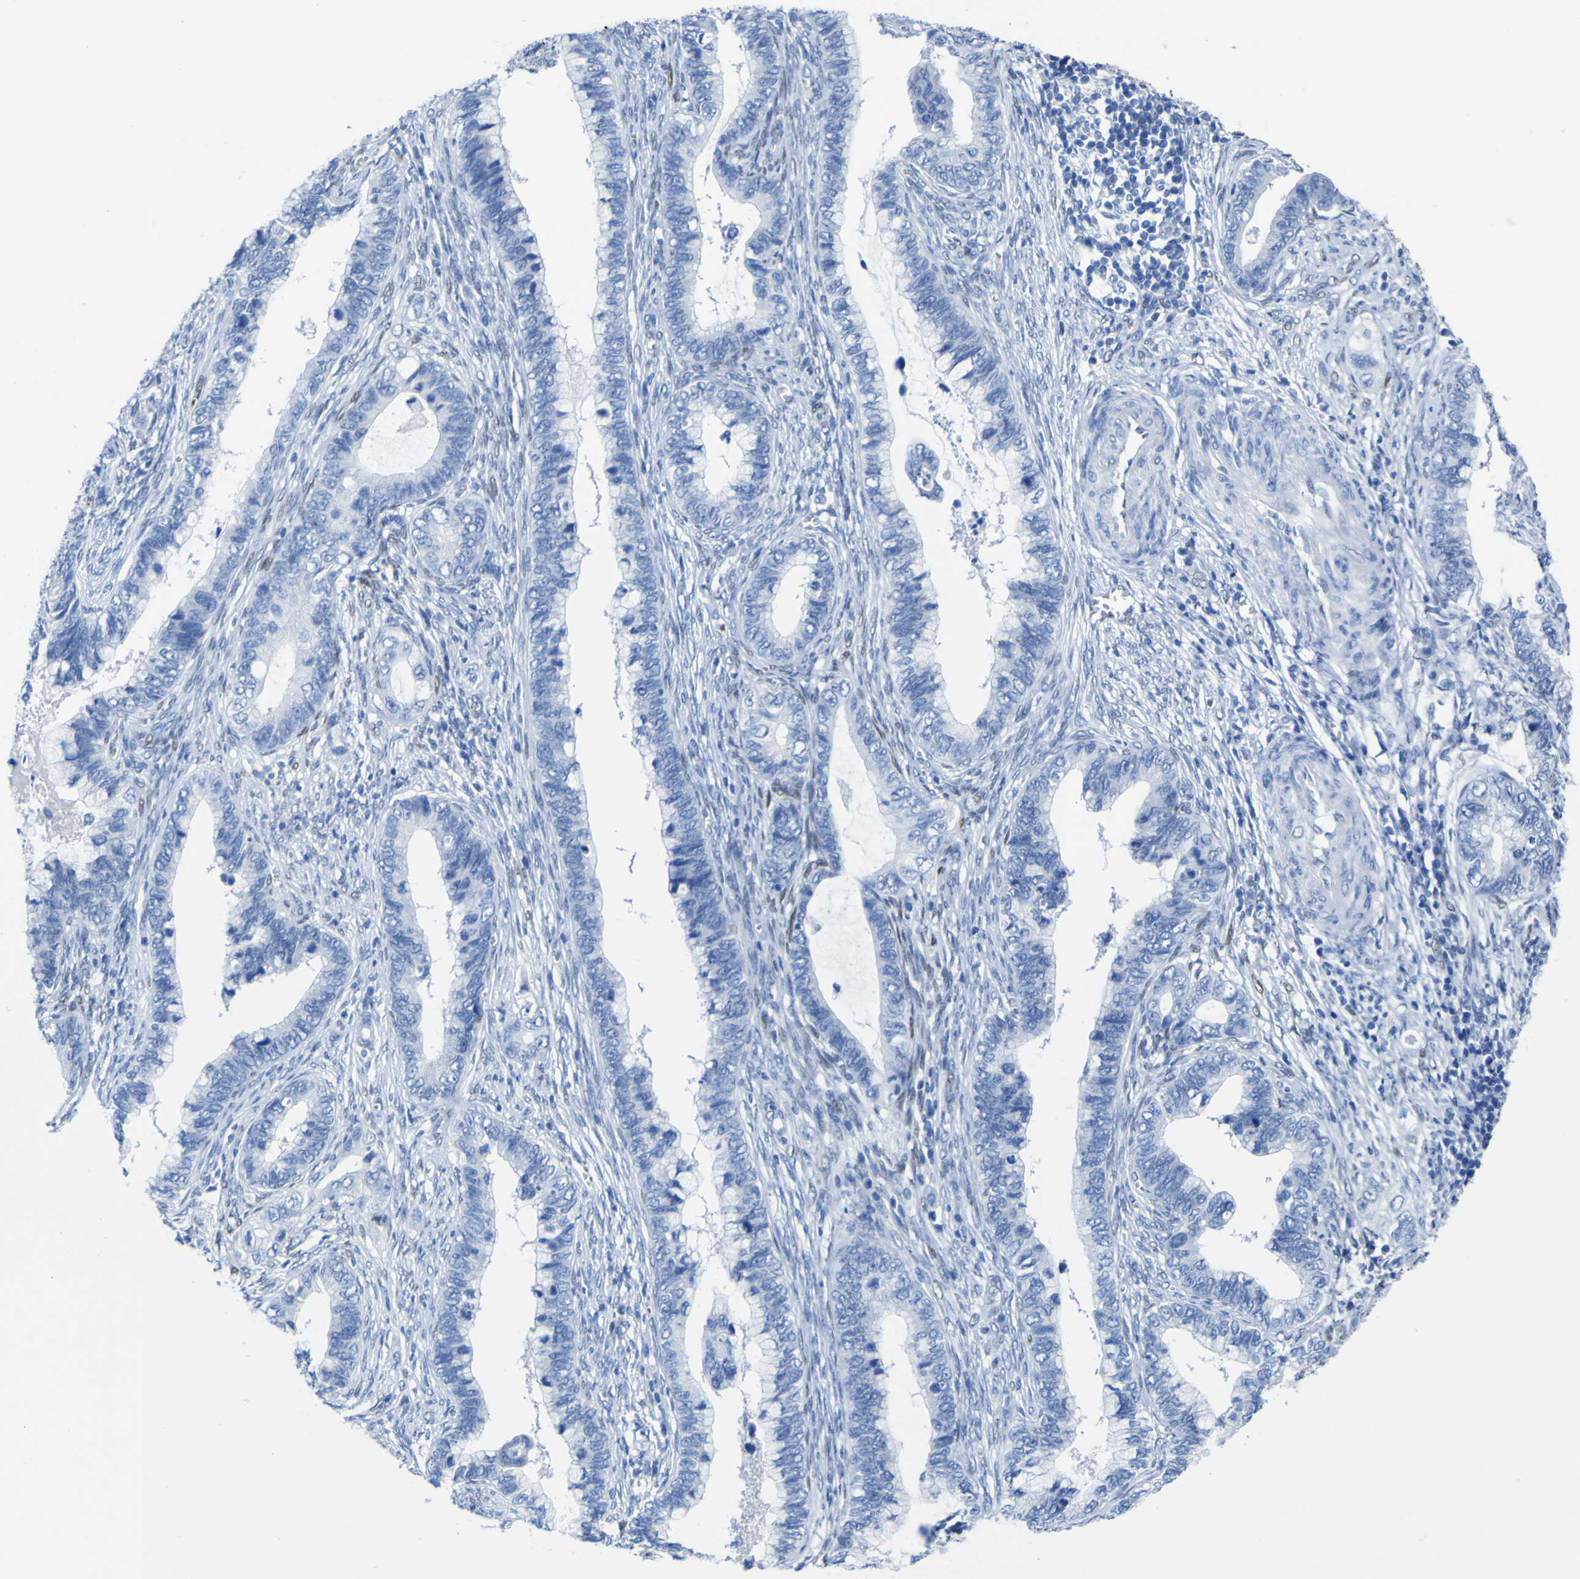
{"staining": {"intensity": "negative", "quantity": "none", "location": "none"}, "tissue": "cervical cancer", "cell_type": "Tumor cells", "image_type": "cancer", "snomed": [{"axis": "morphology", "description": "Adenocarcinoma, NOS"}, {"axis": "topography", "description": "Cervix"}], "caption": "A high-resolution image shows immunohistochemistry staining of adenocarcinoma (cervical), which displays no significant expression in tumor cells. (DAB immunohistochemistry (IHC), high magnification).", "gene": "DACH1", "patient": {"sex": "female", "age": 44}}